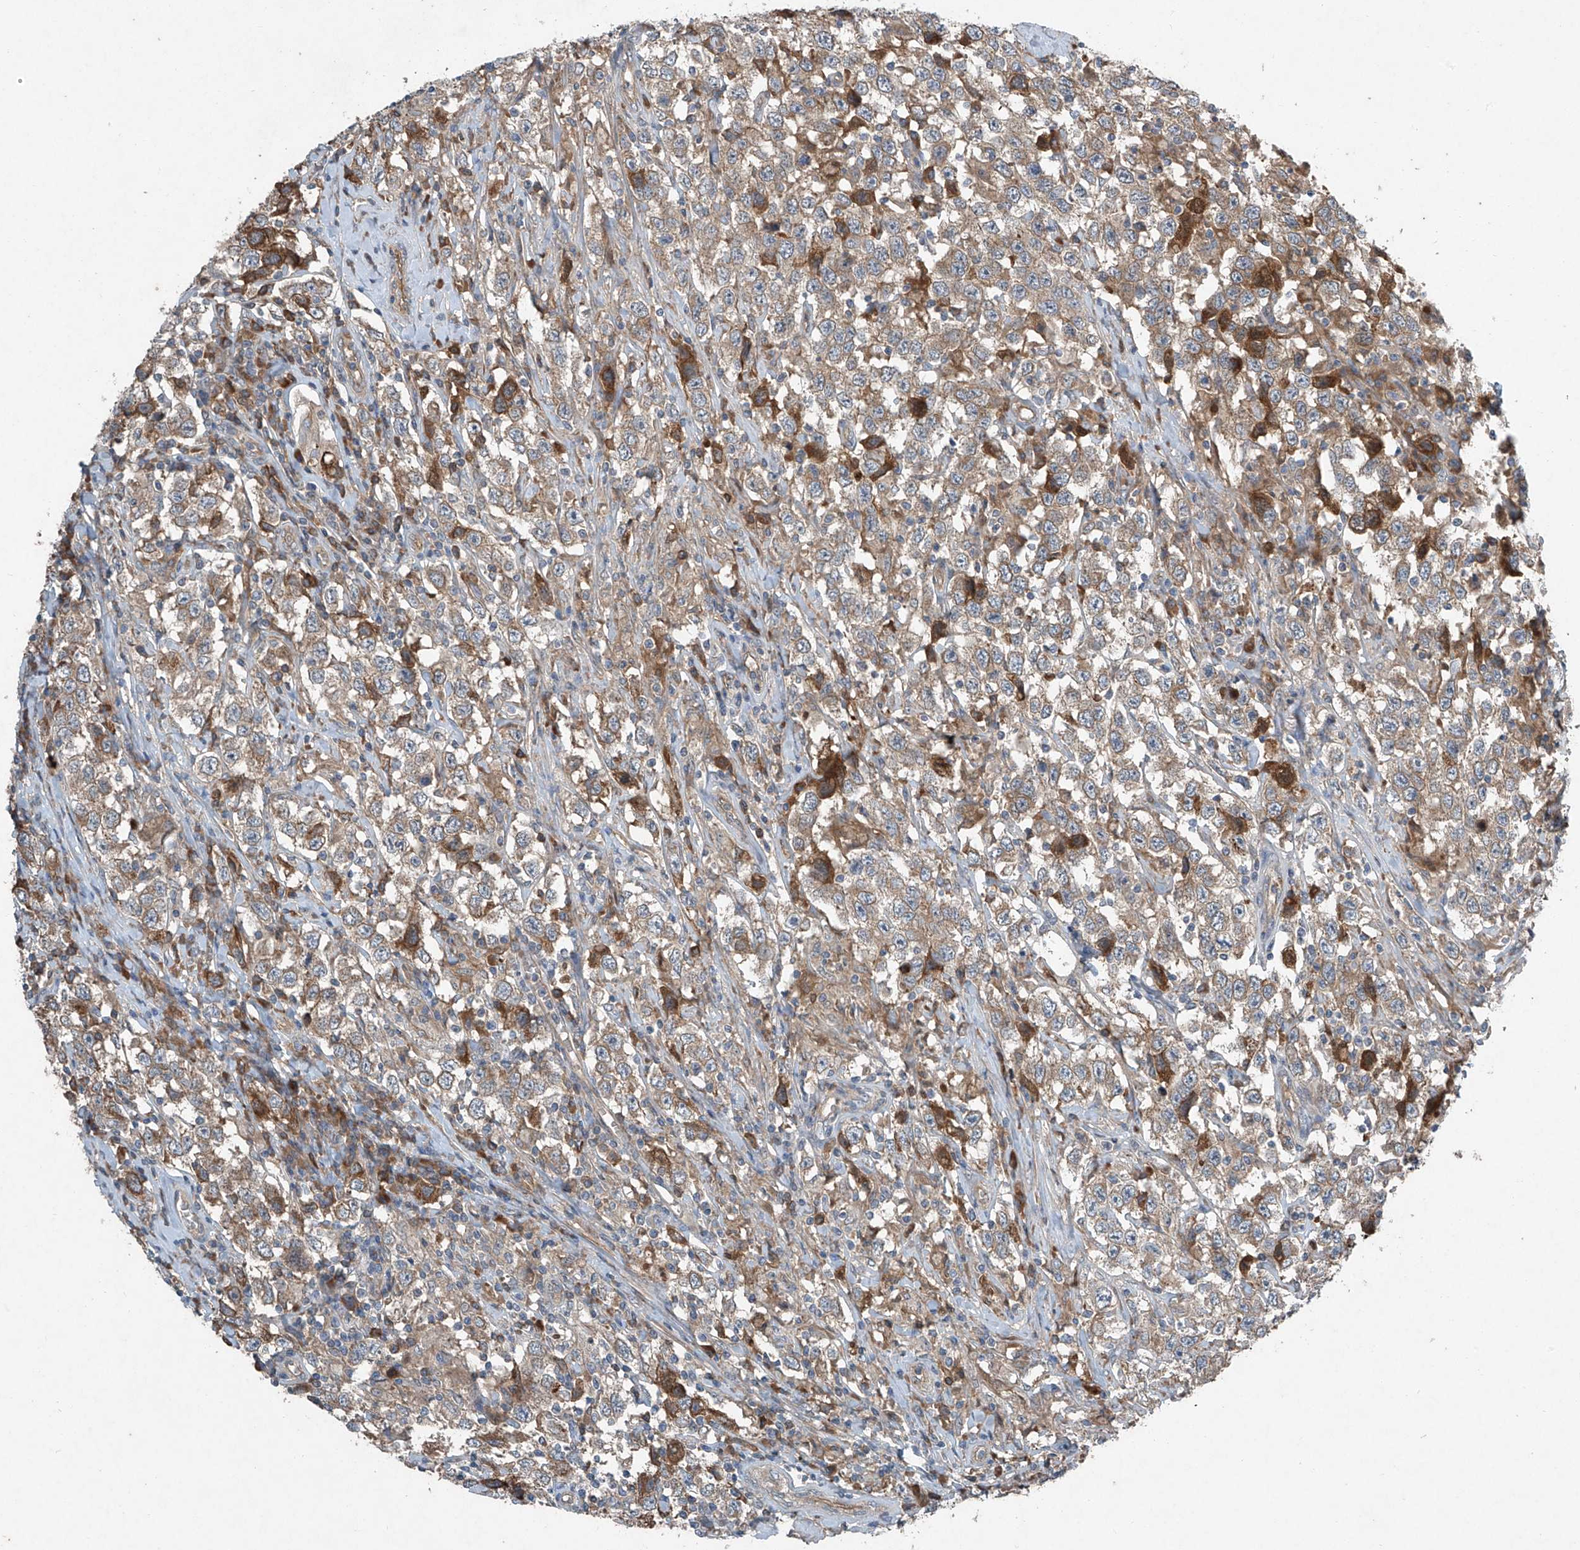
{"staining": {"intensity": "moderate", "quantity": ">75%", "location": "cytoplasmic/membranous"}, "tissue": "testis cancer", "cell_type": "Tumor cells", "image_type": "cancer", "snomed": [{"axis": "morphology", "description": "Seminoma, NOS"}, {"axis": "topography", "description": "Testis"}], "caption": "This is a micrograph of immunohistochemistry staining of testis cancer, which shows moderate staining in the cytoplasmic/membranous of tumor cells.", "gene": "FOXRED2", "patient": {"sex": "male", "age": 41}}